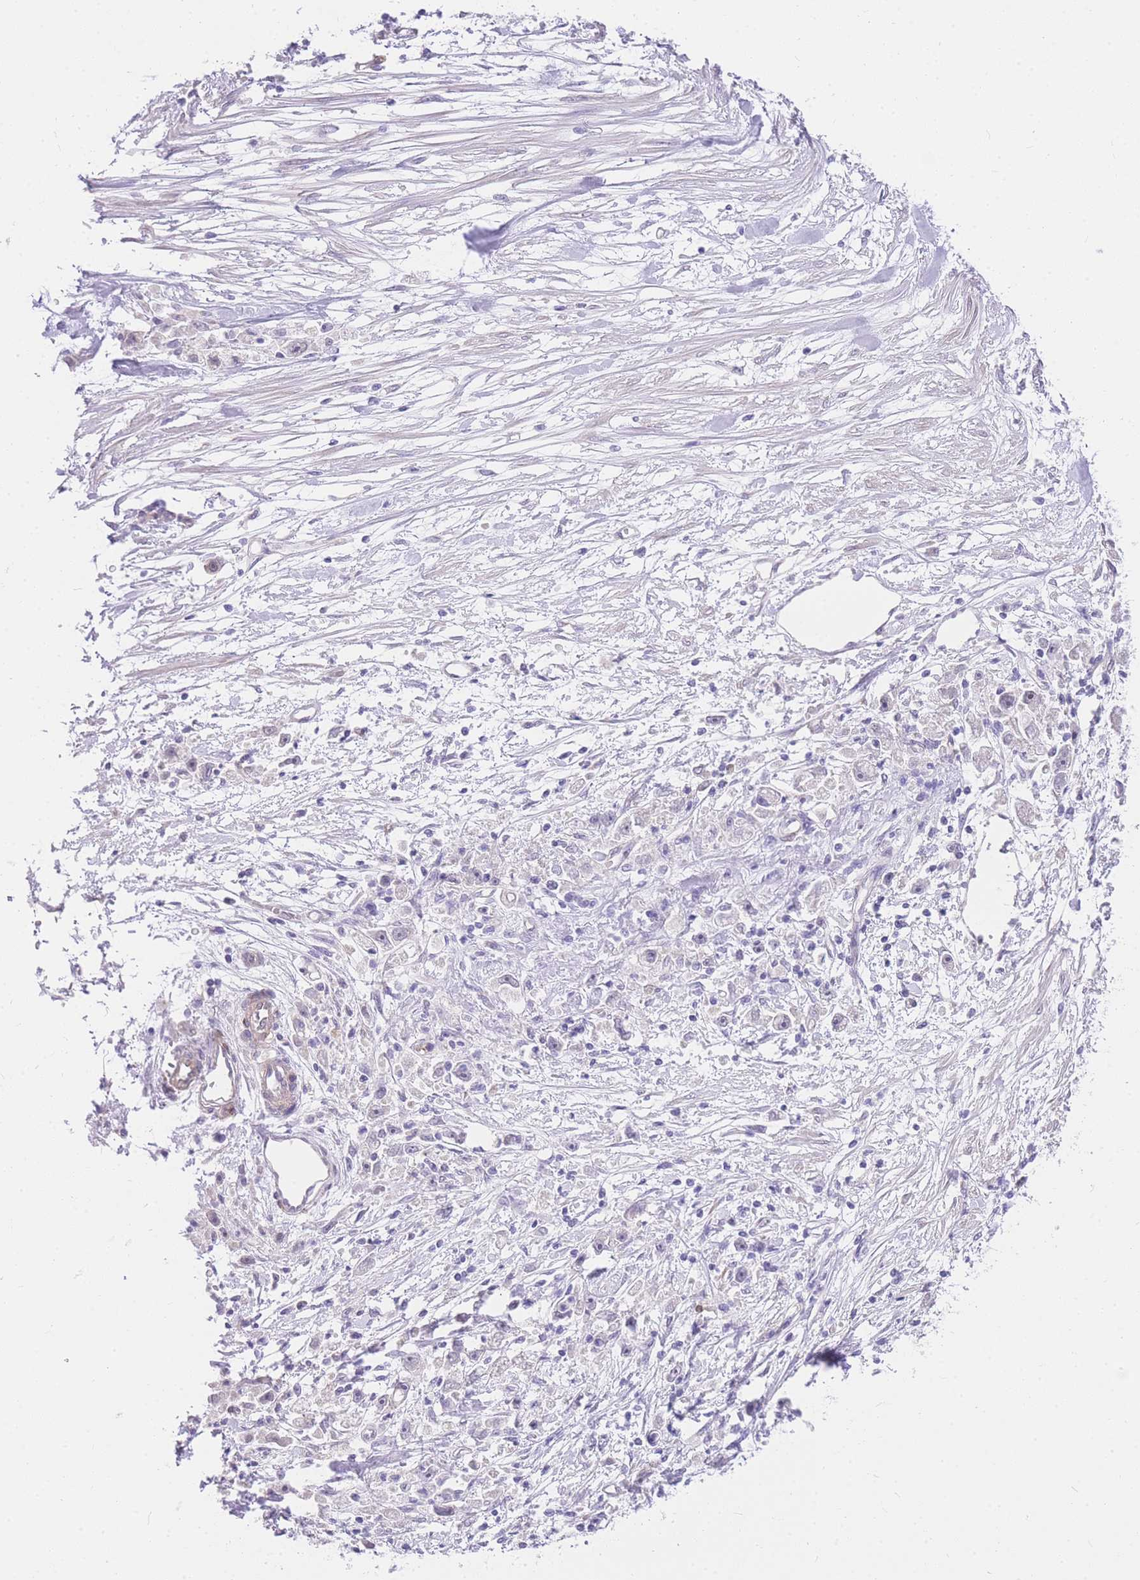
{"staining": {"intensity": "negative", "quantity": "none", "location": "none"}, "tissue": "stomach cancer", "cell_type": "Tumor cells", "image_type": "cancer", "snomed": [{"axis": "morphology", "description": "Adenocarcinoma, NOS"}, {"axis": "topography", "description": "Stomach"}], "caption": "DAB (3,3'-diaminobenzidine) immunohistochemical staining of human stomach cancer reveals no significant expression in tumor cells.", "gene": "S100PBP", "patient": {"sex": "female", "age": 59}}